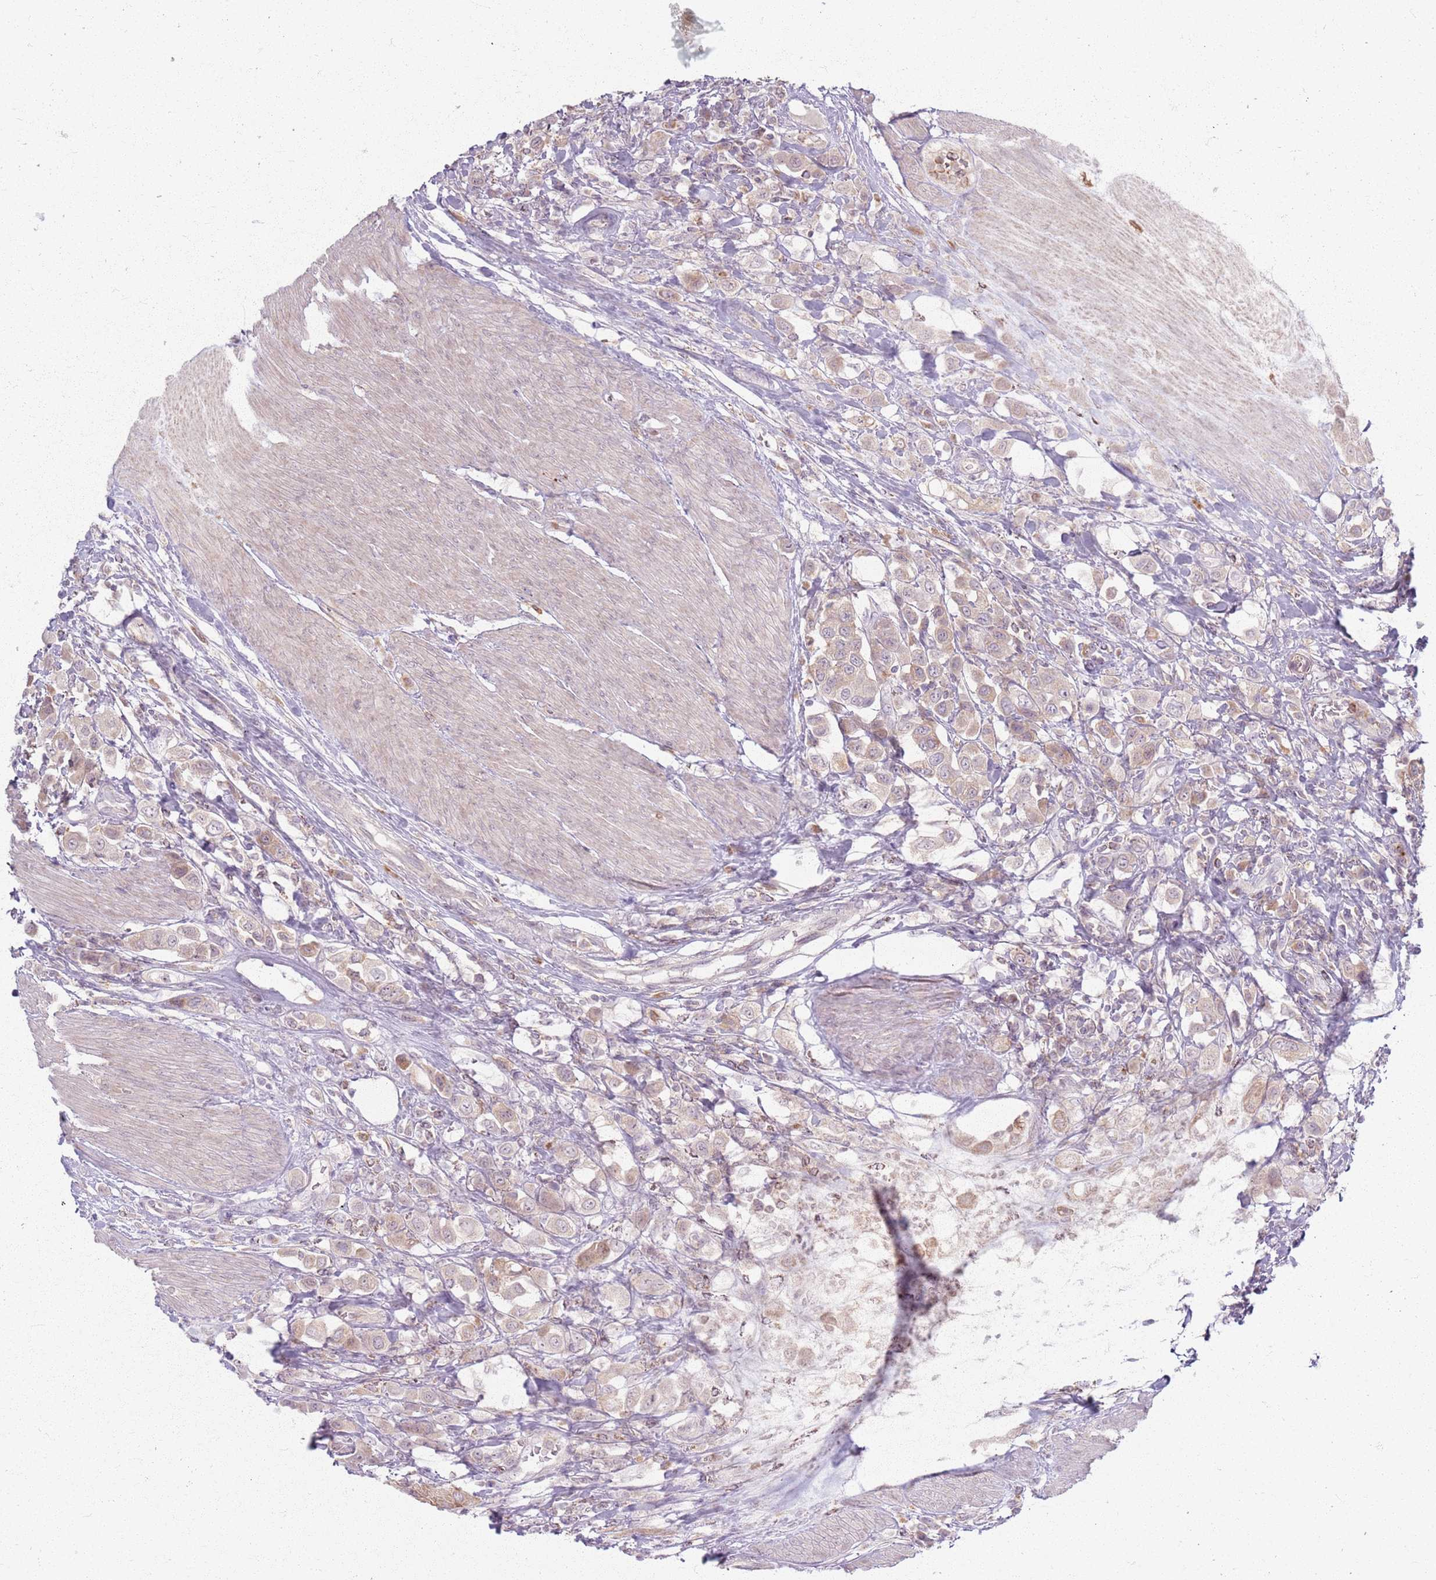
{"staining": {"intensity": "weak", "quantity": "25%-75%", "location": "cytoplasmic/membranous"}, "tissue": "urothelial cancer", "cell_type": "Tumor cells", "image_type": "cancer", "snomed": [{"axis": "morphology", "description": "Urothelial carcinoma, High grade"}, {"axis": "topography", "description": "Urinary bladder"}], "caption": "Human urothelial carcinoma (high-grade) stained with a protein marker displays weak staining in tumor cells.", "gene": "ZDHHC2", "patient": {"sex": "male", "age": 50}}